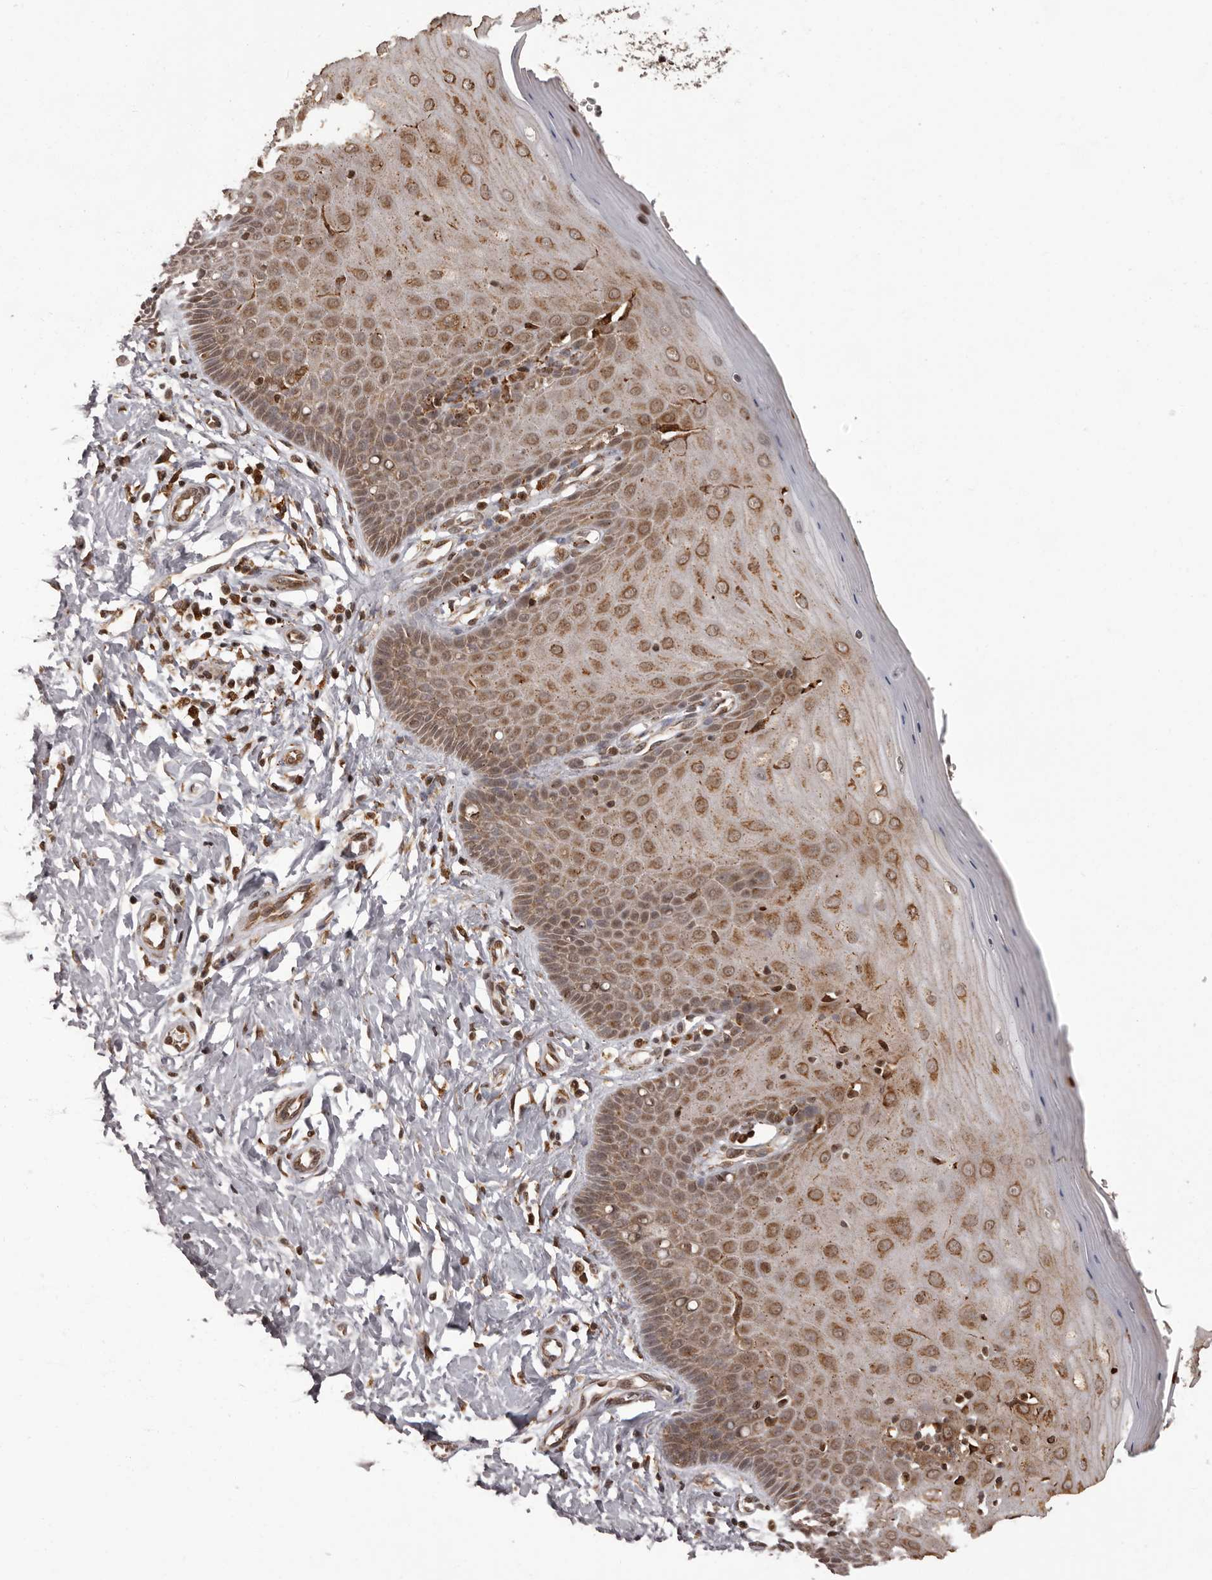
{"staining": {"intensity": "moderate", "quantity": ">75%", "location": "cytoplasmic/membranous,nuclear"}, "tissue": "cervix", "cell_type": "Glandular cells", "image_type": "normal", "snomed": [{"axis": "morphology", "description": "Normal tissue, NOS"}, {"axis": "topography", "description": "Cervix"}], "caption": "Moderate cytoplasmic/membranous,nuclear staining for a protein is appreciated in about >75% of glandular cells of normal cervix using immunohistochemistry.", "gene": "IL32", "patient": {"sex": "female", "age": 55}}